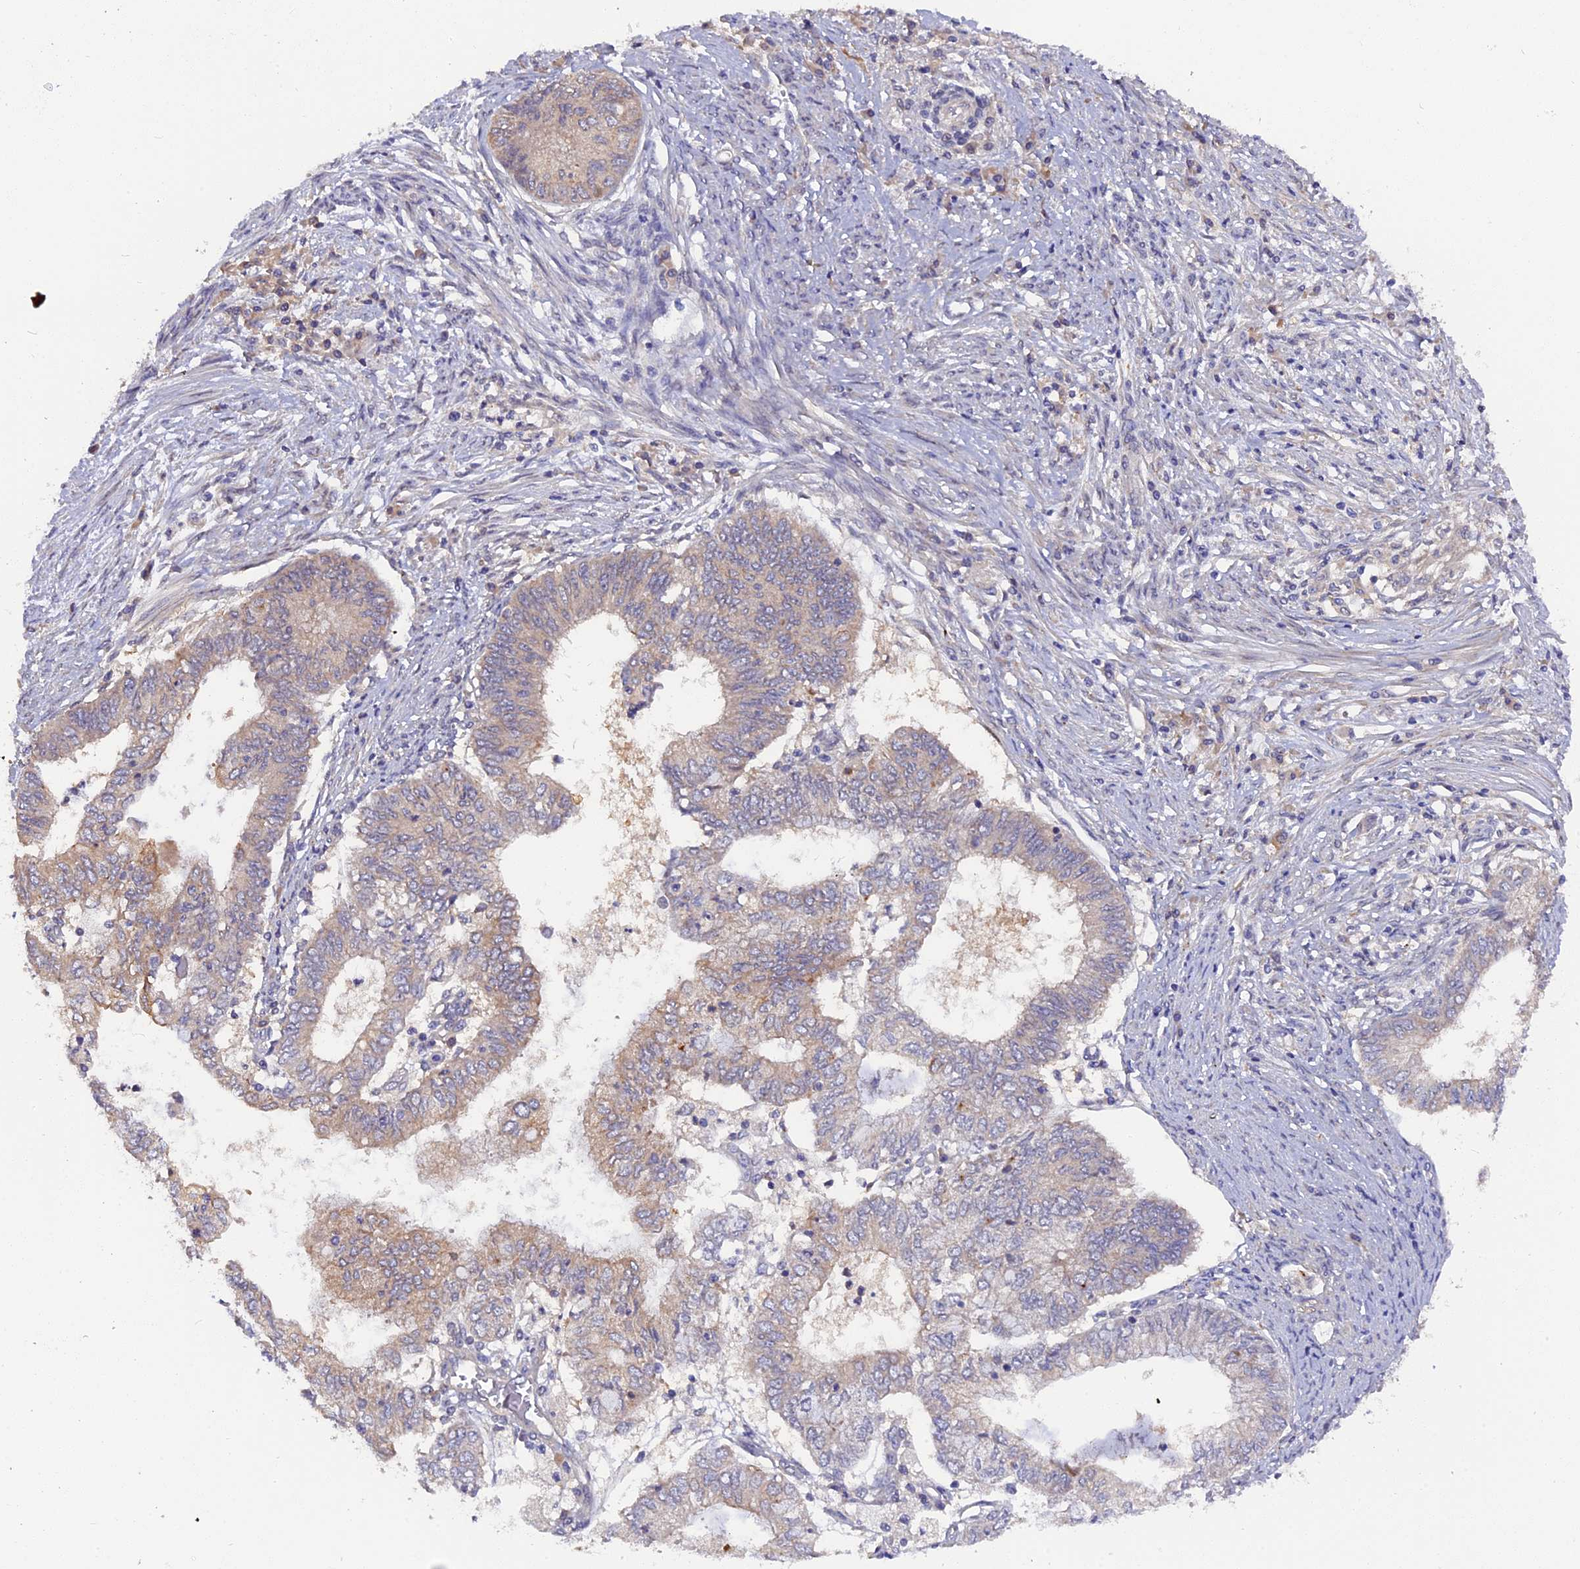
{"staining": {"intensity": "weak", "quantity": "<25%", "location": "cytoplasmic/membranous"}, "tissue": "endometrial cancer", "cell_type": "Tumor cells", "image_type": "cancer", "snomed": [{"axis": "morphology", "description": "Adenocarcinoma, NOS"}, {"axis": "topography", "description": "Endometrium"}], "caption": "Tumor cells are negative for protein expression in human endometrial cancer (adenocarcinoma).", "gene": "ZCCHC2", "patient": {"sex": "female", "age": 68}}